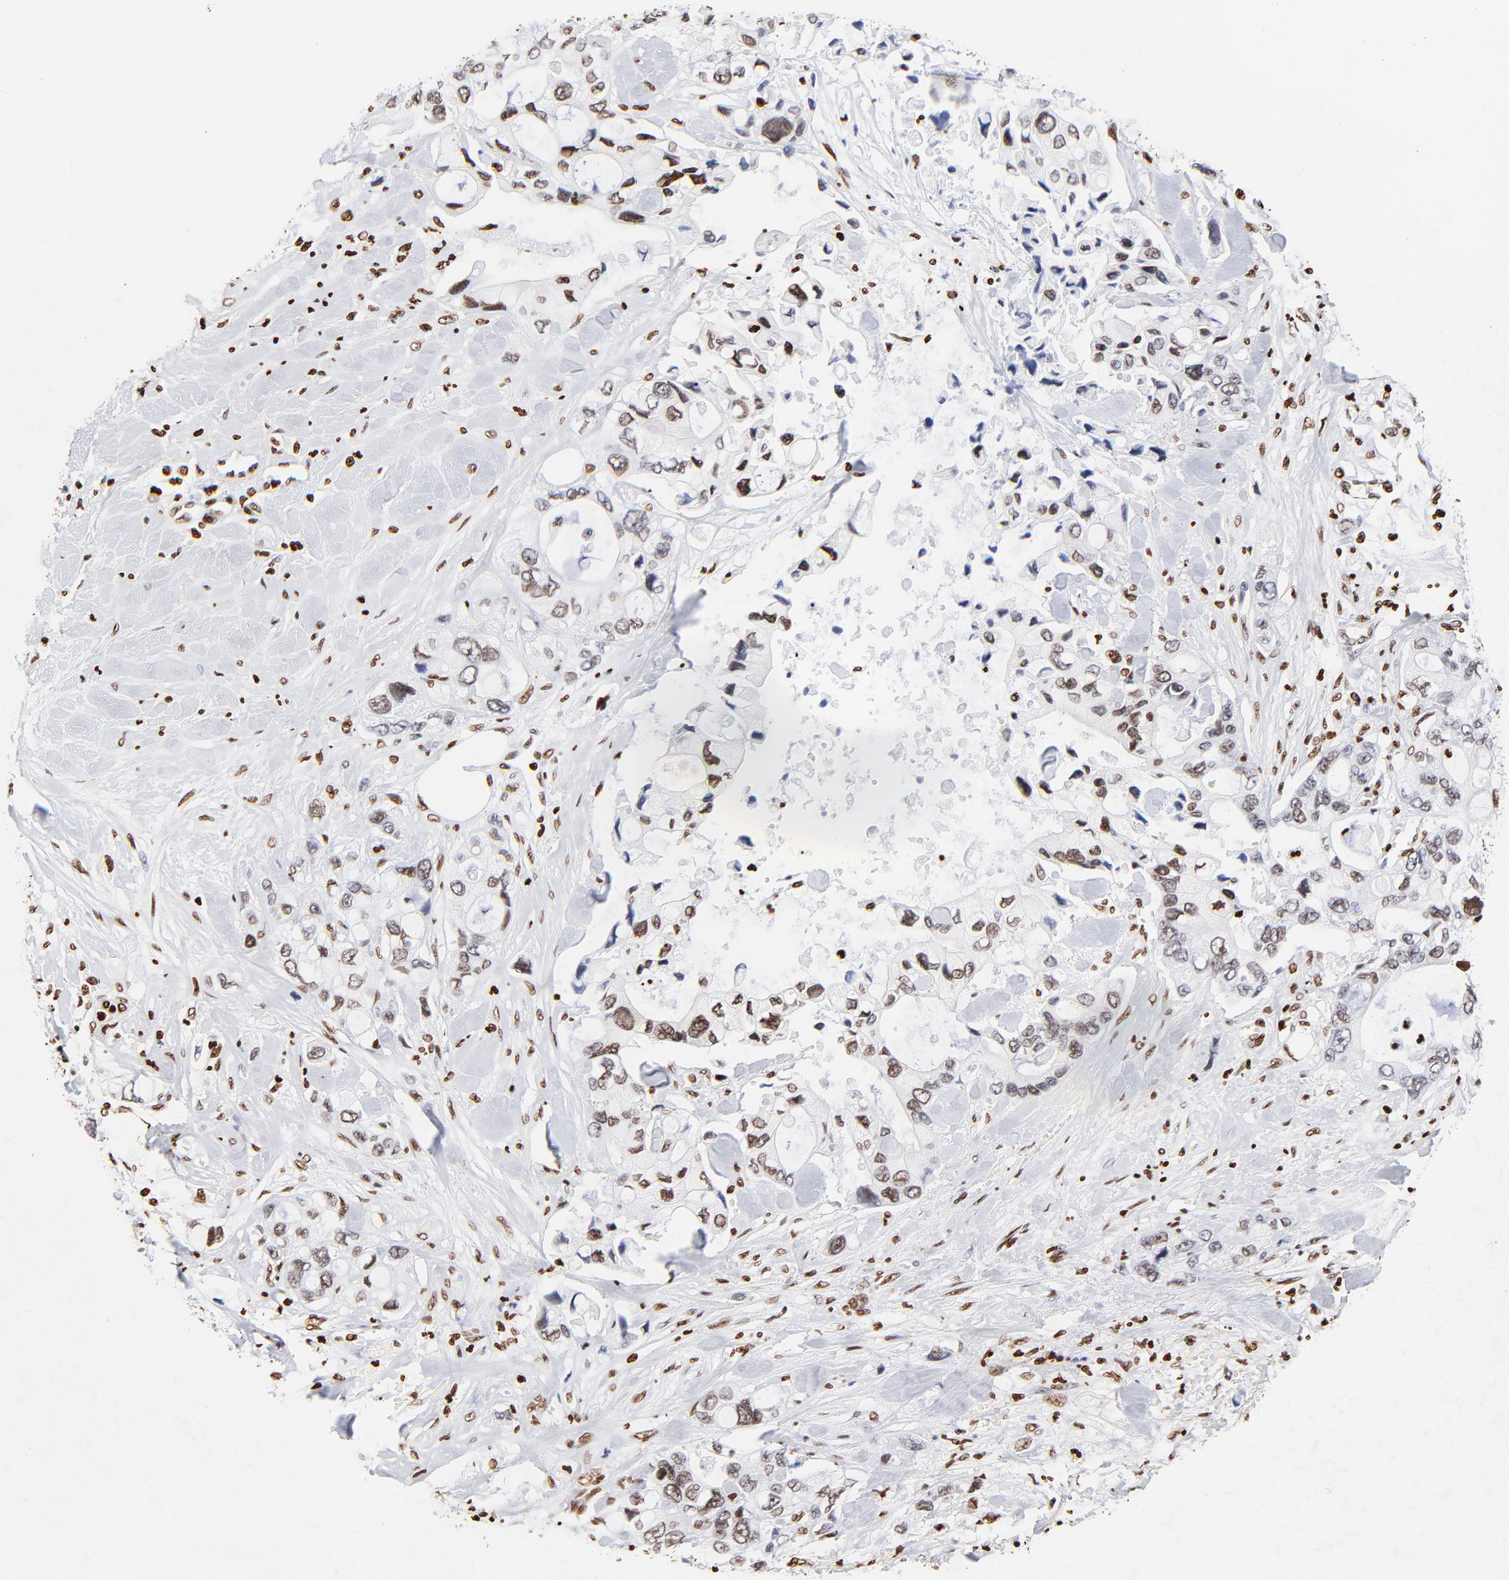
{"staining": {"intensity": "weak", "quantity": "25%-75%", "location": "nuclear"}, "tissue": "pancreatic cancer", "cell_type": "Tumor cells", "image_type": "cancer", "snomed": [{"axis": "morphology", "description": "Adenocarcinoma, NOS"}, {"axis": "topography", "description": "Pancreas"}], "caption": "Immunohistochemical staining of human pancreatic adenocarcinoma reveals low levels of weak nuclear positivity in approximately 25%-75% of tumor cells. (Stains: DAB (3,3'-diaminobenzidine) in brown, nuclei in blue, Microscopy: brightfield microscopy at high magnification).", "gene": "FBH1", "patient": {"sex": "male", "age": 70}}